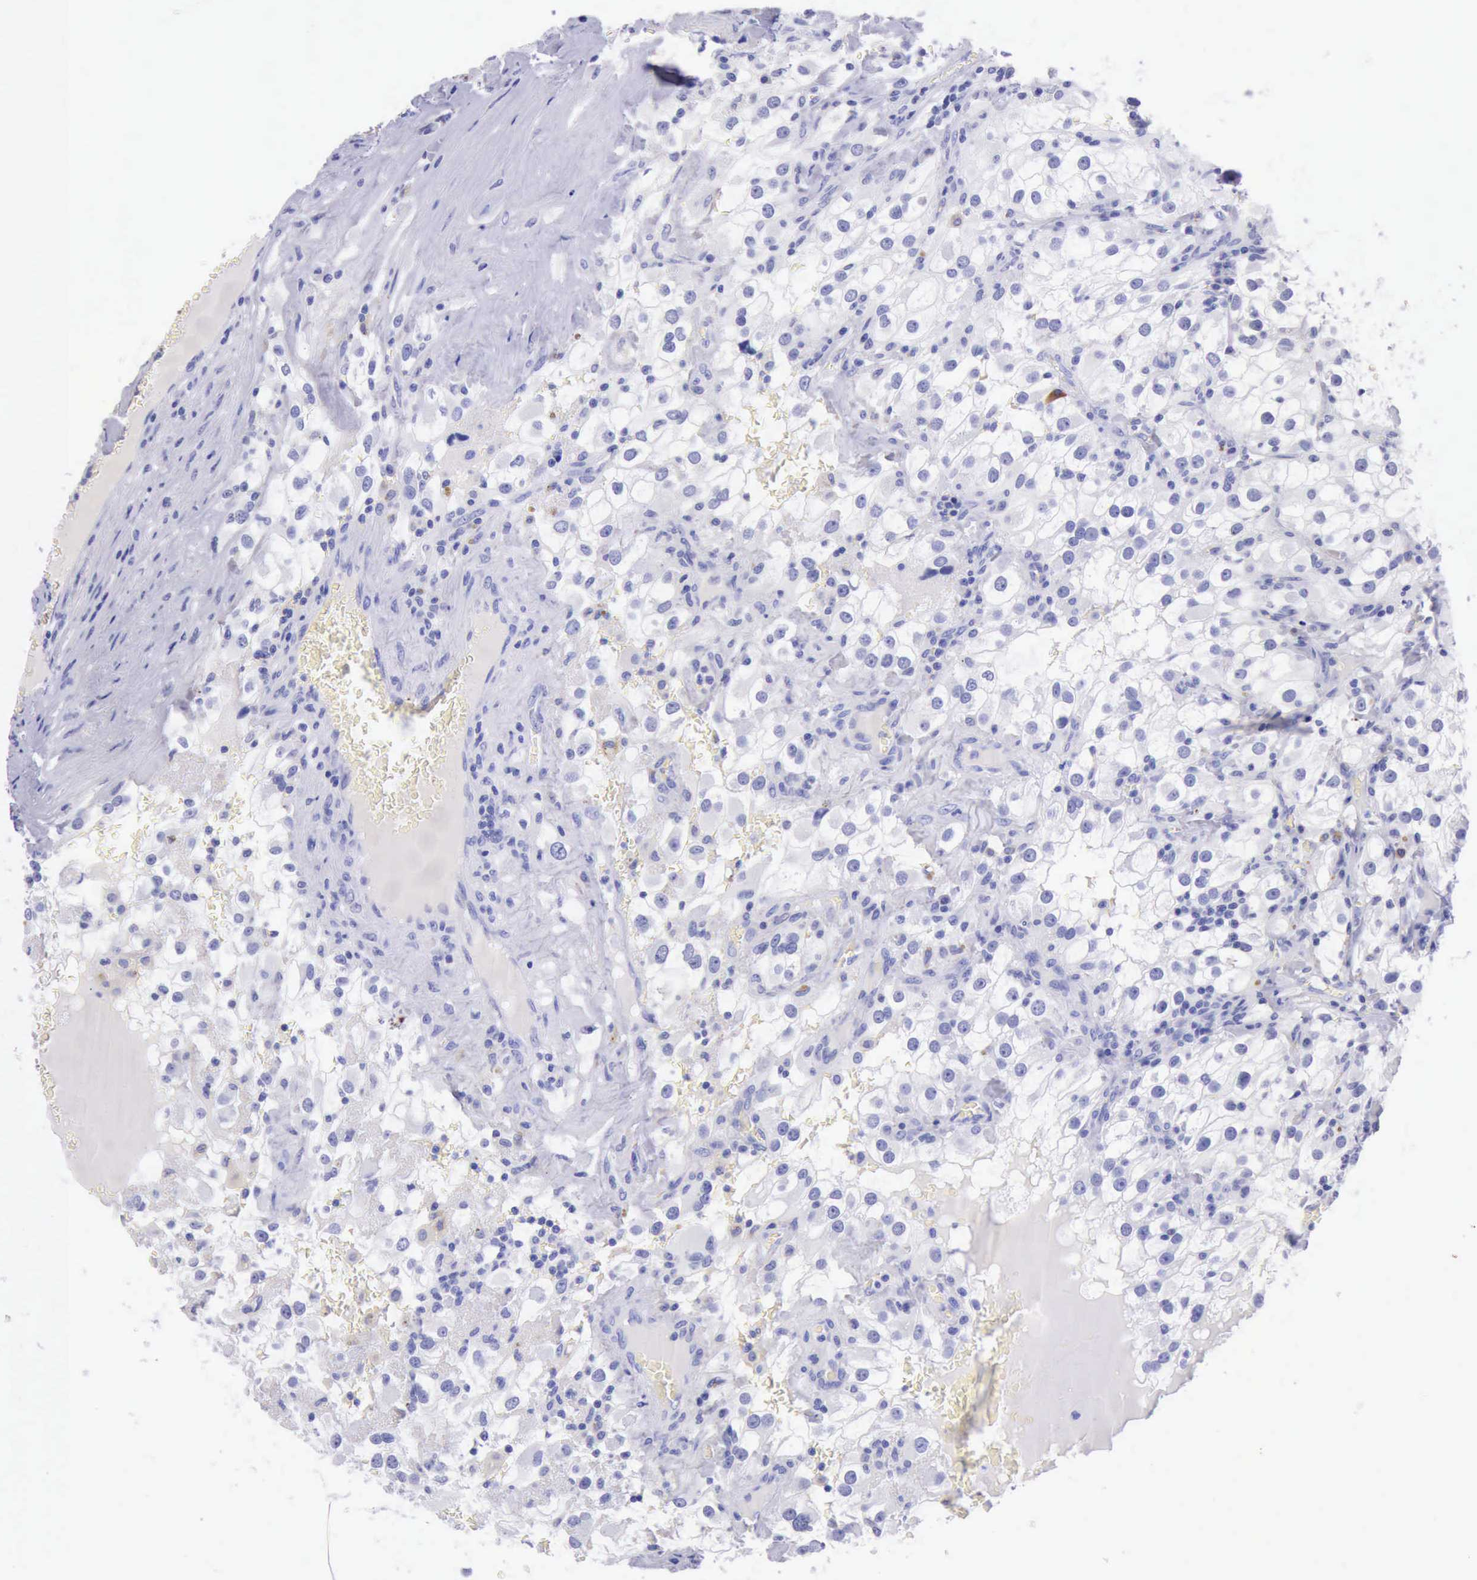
{"staining": {"intensity": "negative", "quantity": "none", "location": "none"}, "tissue": "renal cancer", "cell_type": "Tumor cells", "image_type": "cancer", "snomed": [{"axis": "morphology", "description": "Adenocarcinoma, NOS"}, {"axis": "topography", "description": "Kidney"}], "caption": "DAB (3,3'-diaminobenzidine) immunohistochemical staining of human renal cancer exhibits no significant staining in tumor cells. The staining was performed using DAB to visualize the protein expression in brown, while the nuclei were stained in blue with hematoxylin (Magnification: 20x).", "gene": "KRT8", "patient": {"sex": "female", "age": 52}}